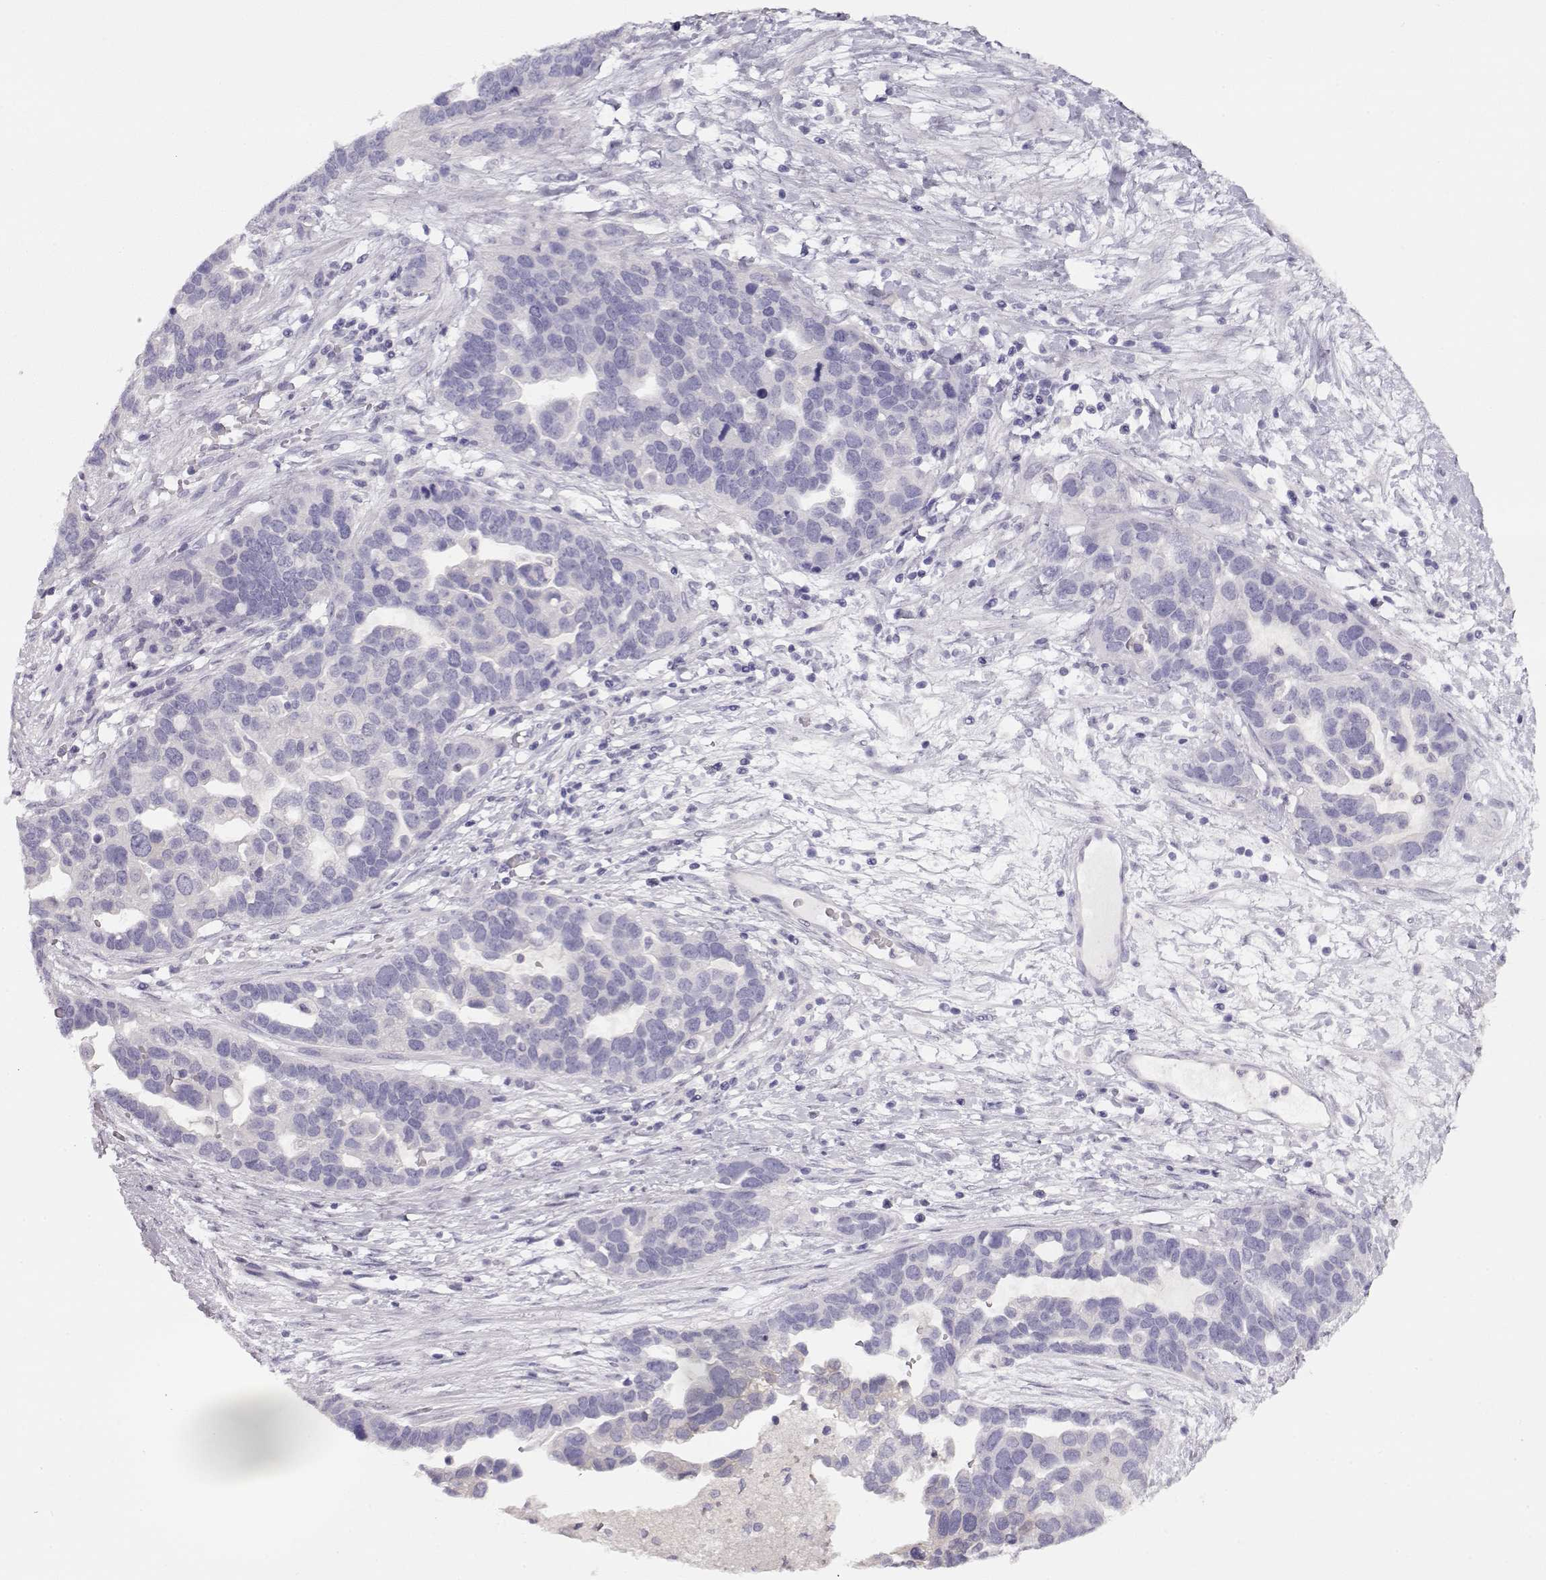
{"staining": {"intensity": "negative", "quantity": "none", "location": "none"}, "tissue": "ovarian cancer", "cell_type": "Tumor cells", "image_type": "cancer", "snomed": [{"axis": "morphology", "description": "Cystadenocarcinoma, serous, NOS"}, {"axis": "topography", "description": "Ovary"}], "caption": "This is an immunohistochemistry (IHC) micrograph of human ovarian cancer (serous cystadenocarcinoma). There is no staining in tumor cells.", "gene": "NDRG4", "patient": {"sex": "female", "age": 54}}